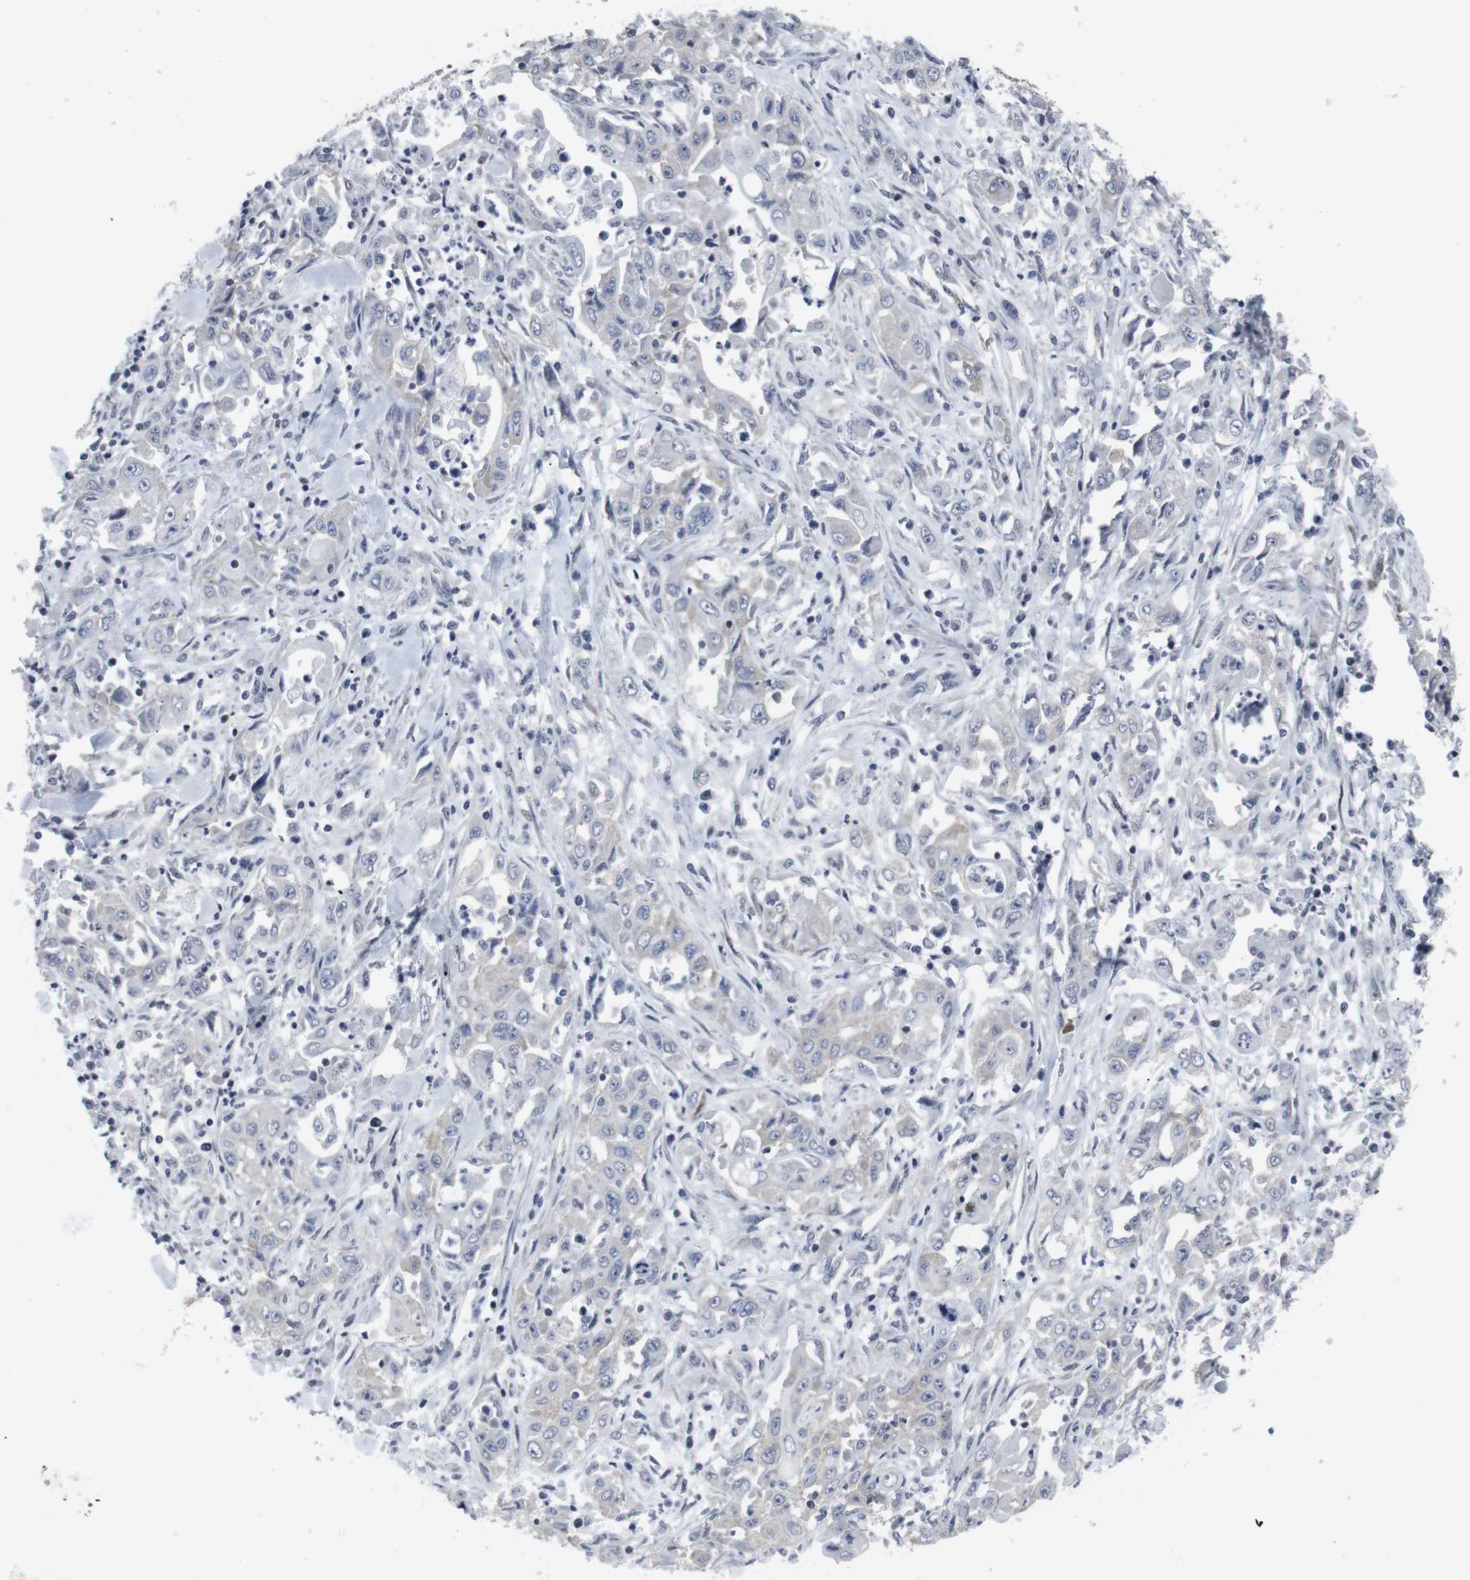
{"staining": {"intensity": "negative", "quantity": "none", "location": "none"}, "tissue": "pancreatic cancer", "cell_type": "Tumor cells", "image_type": "cancer", "snomed": [{"axis": "morphology", "description": "Adenocarcinoma, NOS"}, {"axis": "topography", "description": "Pancreas"}], "caption": "Human pancreatic cancer stained for a protein using immunohistochemistry (IHC) displays no expression in tumor cells.", "gene": "GEMIN2", "patient": {"sex": "male", "age": 70}}